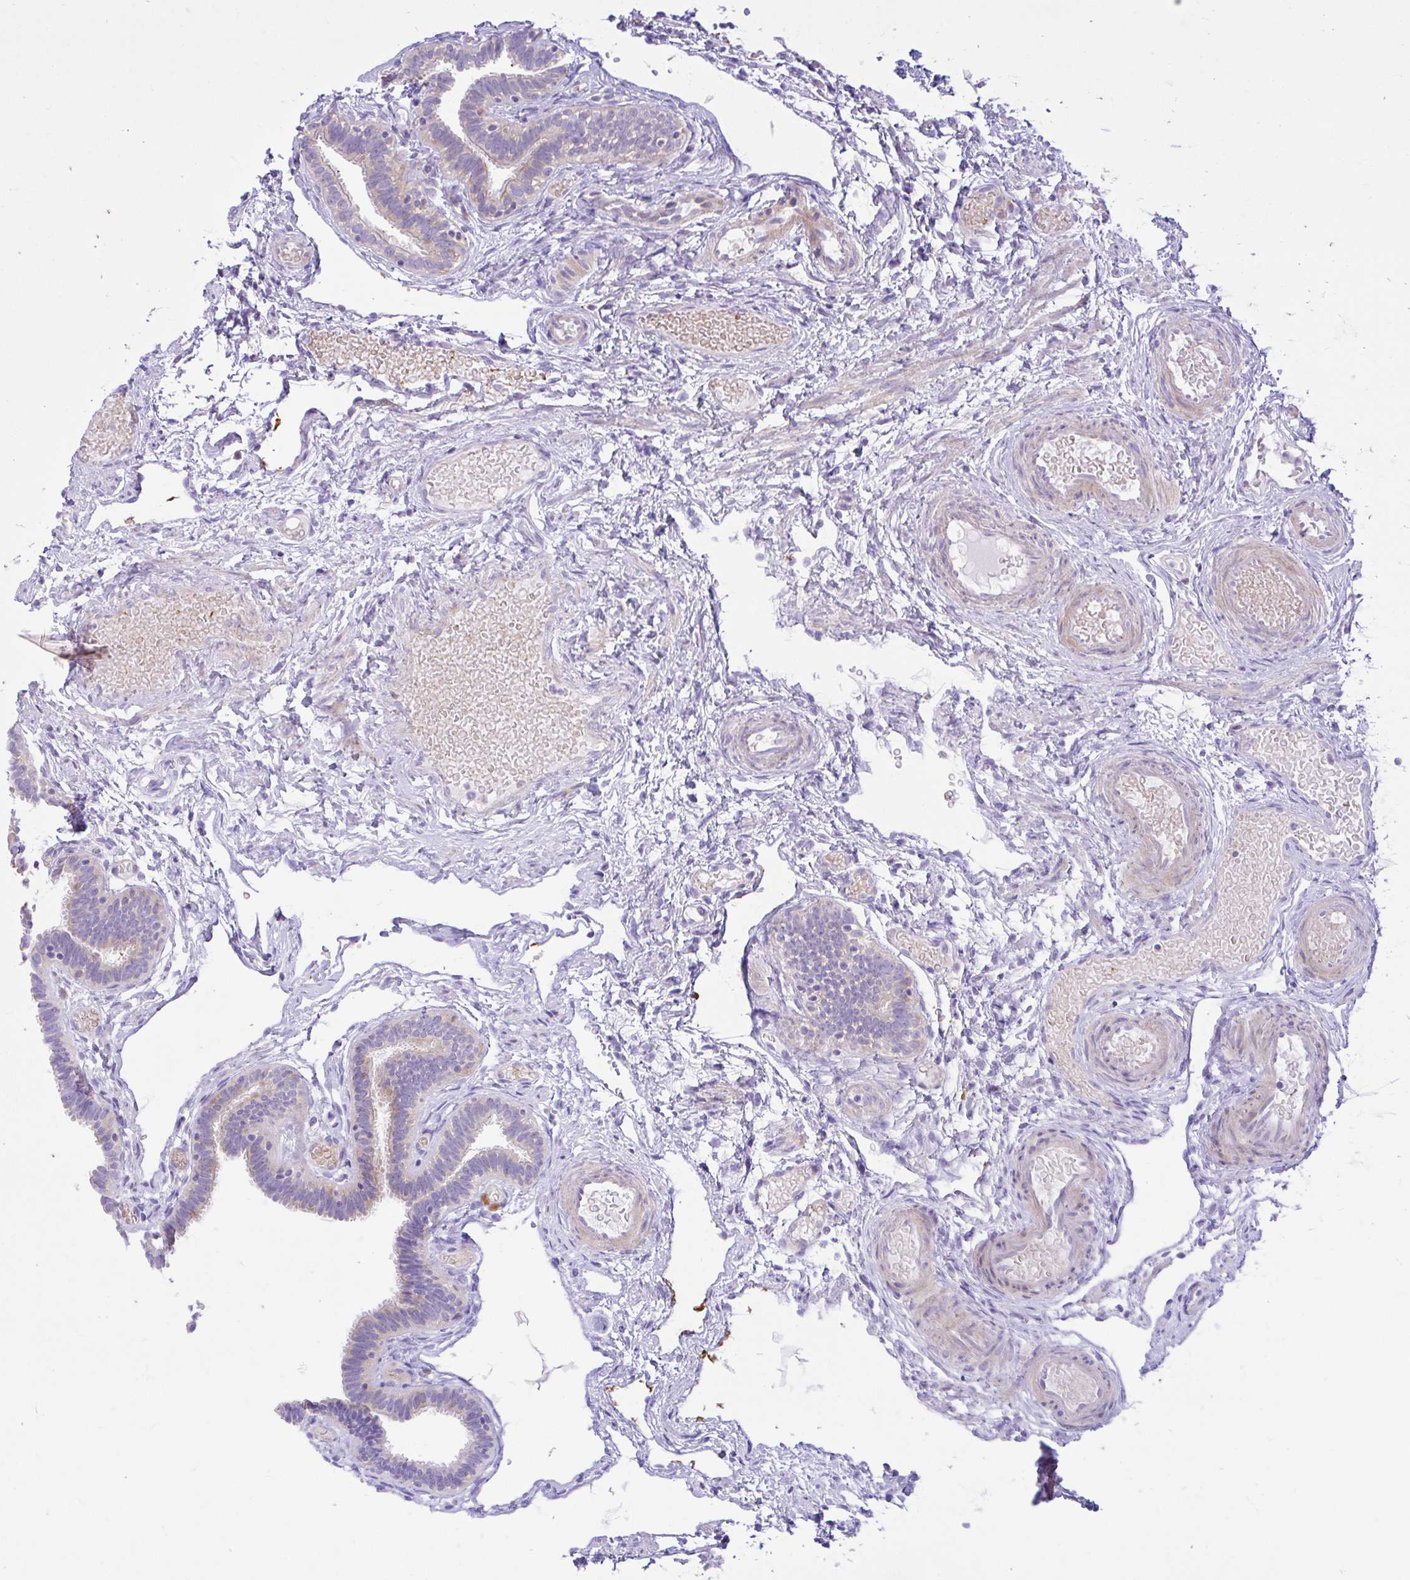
{"staining": {"intensity": "moderate", "quantity": "<25%", "location": "cytoplasmic/membranous"}, "tissue": "fallopian tube", "cell_type": "Glandular cells", "image_type": "normal", "snomed": [{"axis": "morphology", "description": "Normal tissue, NOS"}, {"axis": "topography", "description": "Fallopian tube"}], "caption": "Immunohistochemistry image of normal human fallopian tube stained for a protein (brown), which shows low levels of moderate cytoplasmic/membranous expression in about <25% of glandular cells.", "gene": "EEF1A1", "patient": {"sex": "female", "age": 37}}